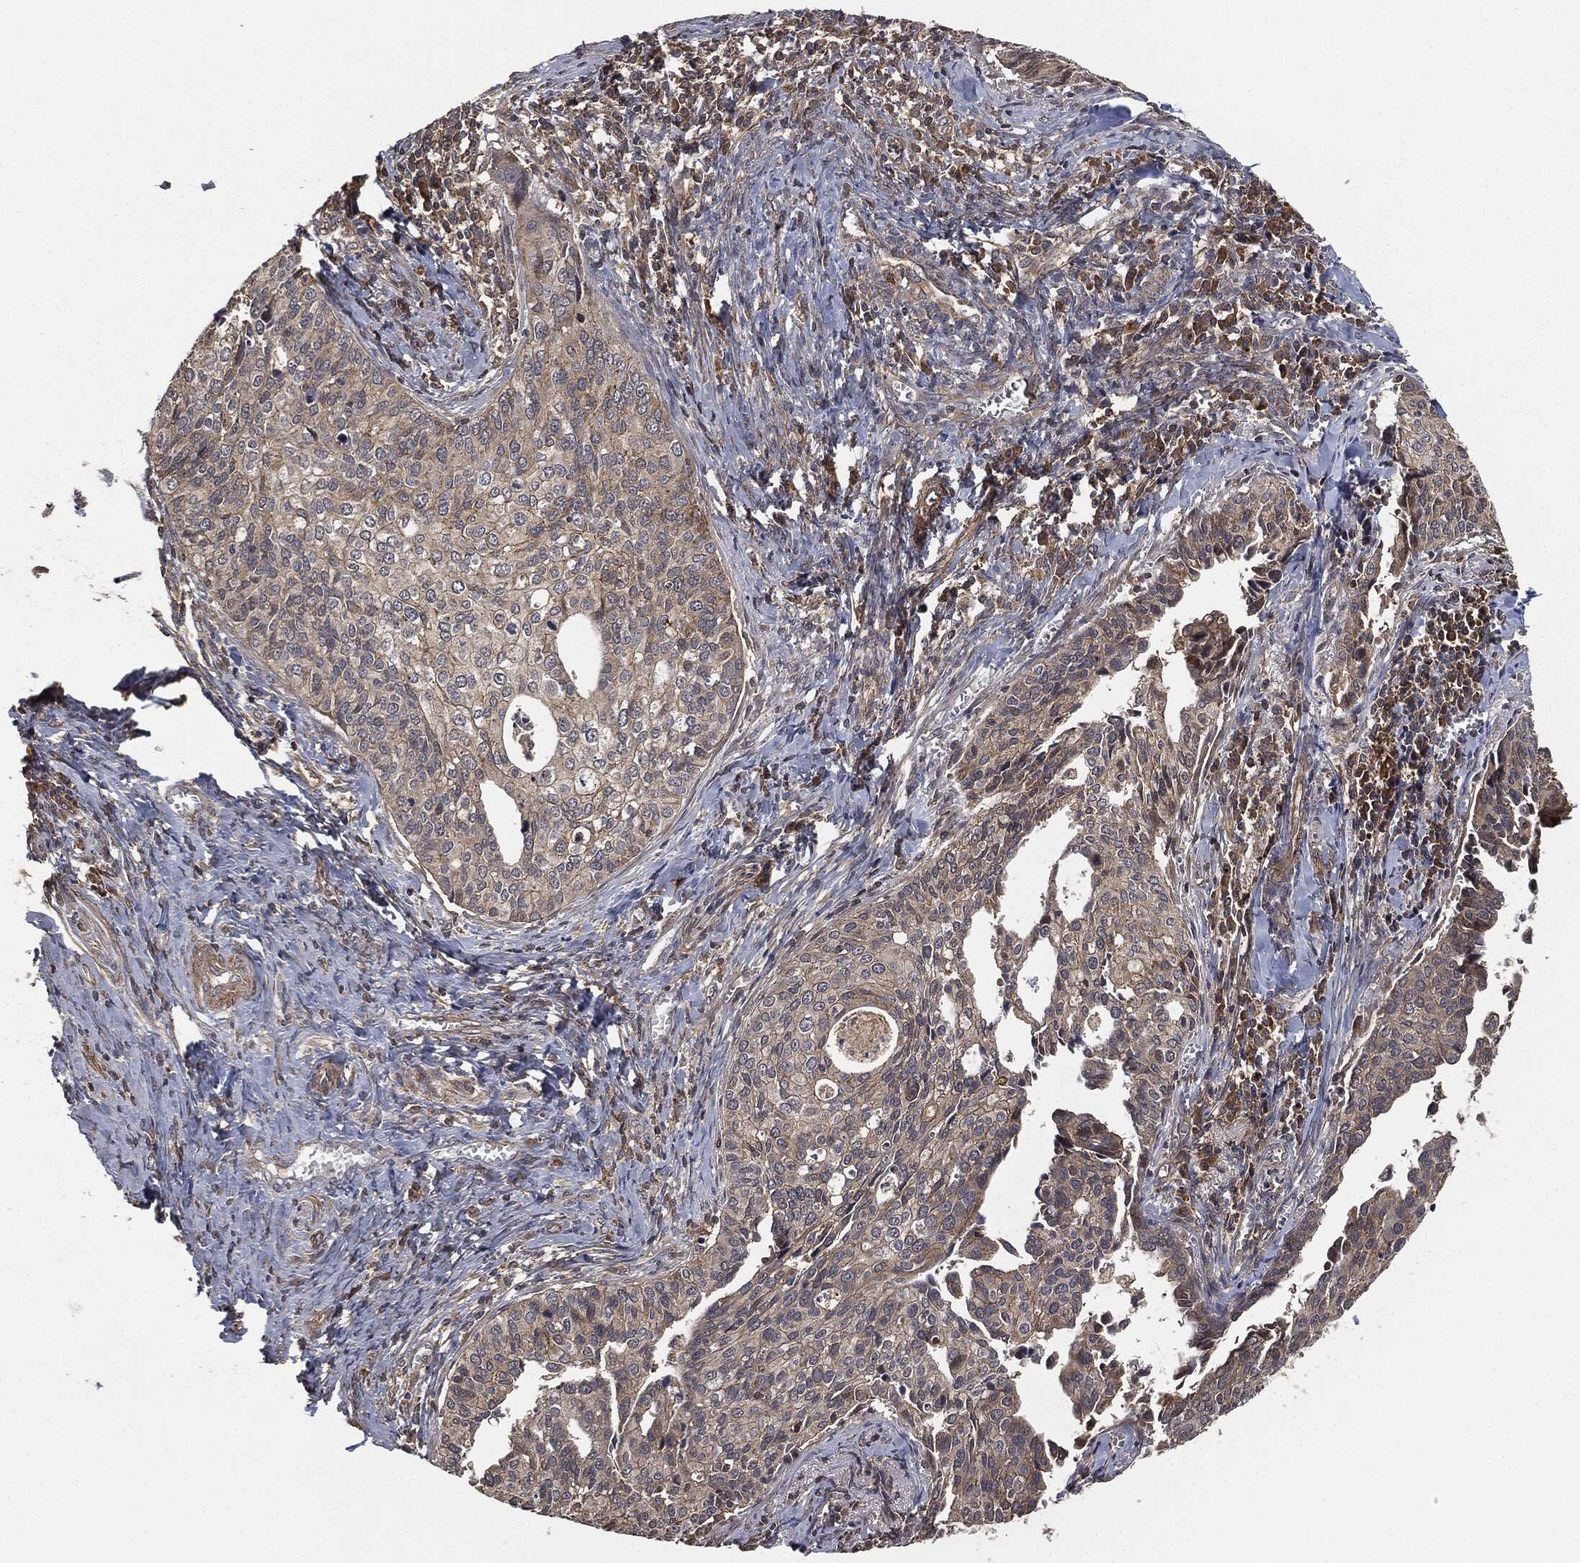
{"staining": {"intensity": "weak", "quantity": "<25%", "location": "cytoplasmic/membranous"}, "tissue": "cervical cancer", "cell_type": "Tumor cells", "image_type": "cancer", "snomed": [{"axis": "morphology", "description": "Squamous cell carcinoma, NOS"}, {"axis": "topography", "description": "Cervix"}], "caption": "DAB (3,3'-diaminobenzidine) immunohistochemical staining of human cervical squamous cell carcinoma demonstrates no significant staining in tumor cells.", "gene": "ERBIN", "patient": {"sex": "female", "age": 29}}